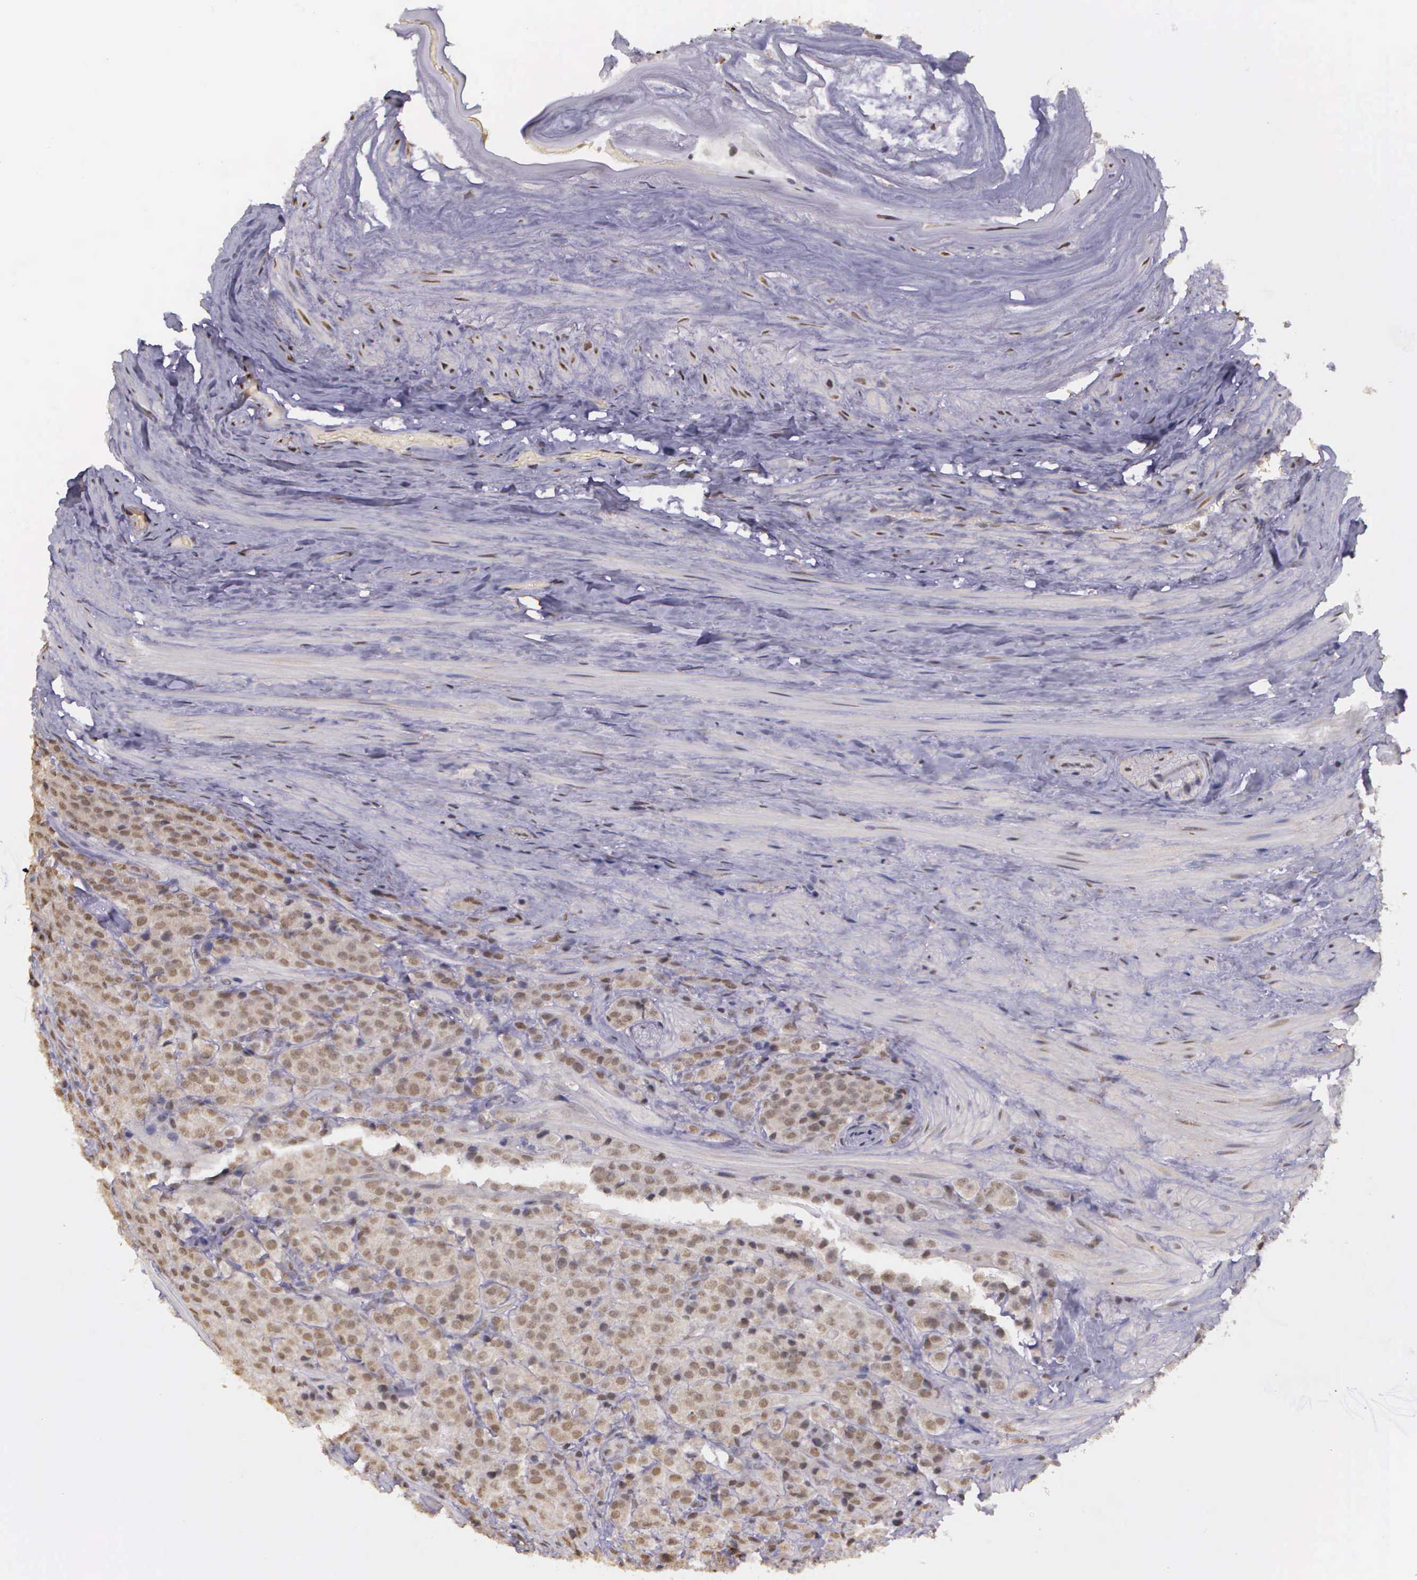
{"staining": {"intensity": "weak", "quantity": ">75%", "location": "nuclear"}, "tissue": "prostate cancer", "cell_type": "Tumor cells", "image_type": "cancer", "snomed": [{"axis": "morphology", "description": "Adenocarcinoma, Medium grade"}, {"axis": "topography", "description": "Prostate"}], "caption": "Immunohistochemistry staining of medium-grade adenocarcinoma (prostate), which shows low levels of weak nuclear staining in approximately >75% of tumor cells indicating weak nuclear protein expression. The staining was performed using DAB (3,3'-diaminobenzidine) (brown) for protein detection and nuclei were counterstained in hematoxylin (blue).", "gene": "ARMCX5", "patient": {"sex": "male", "age": 70}}